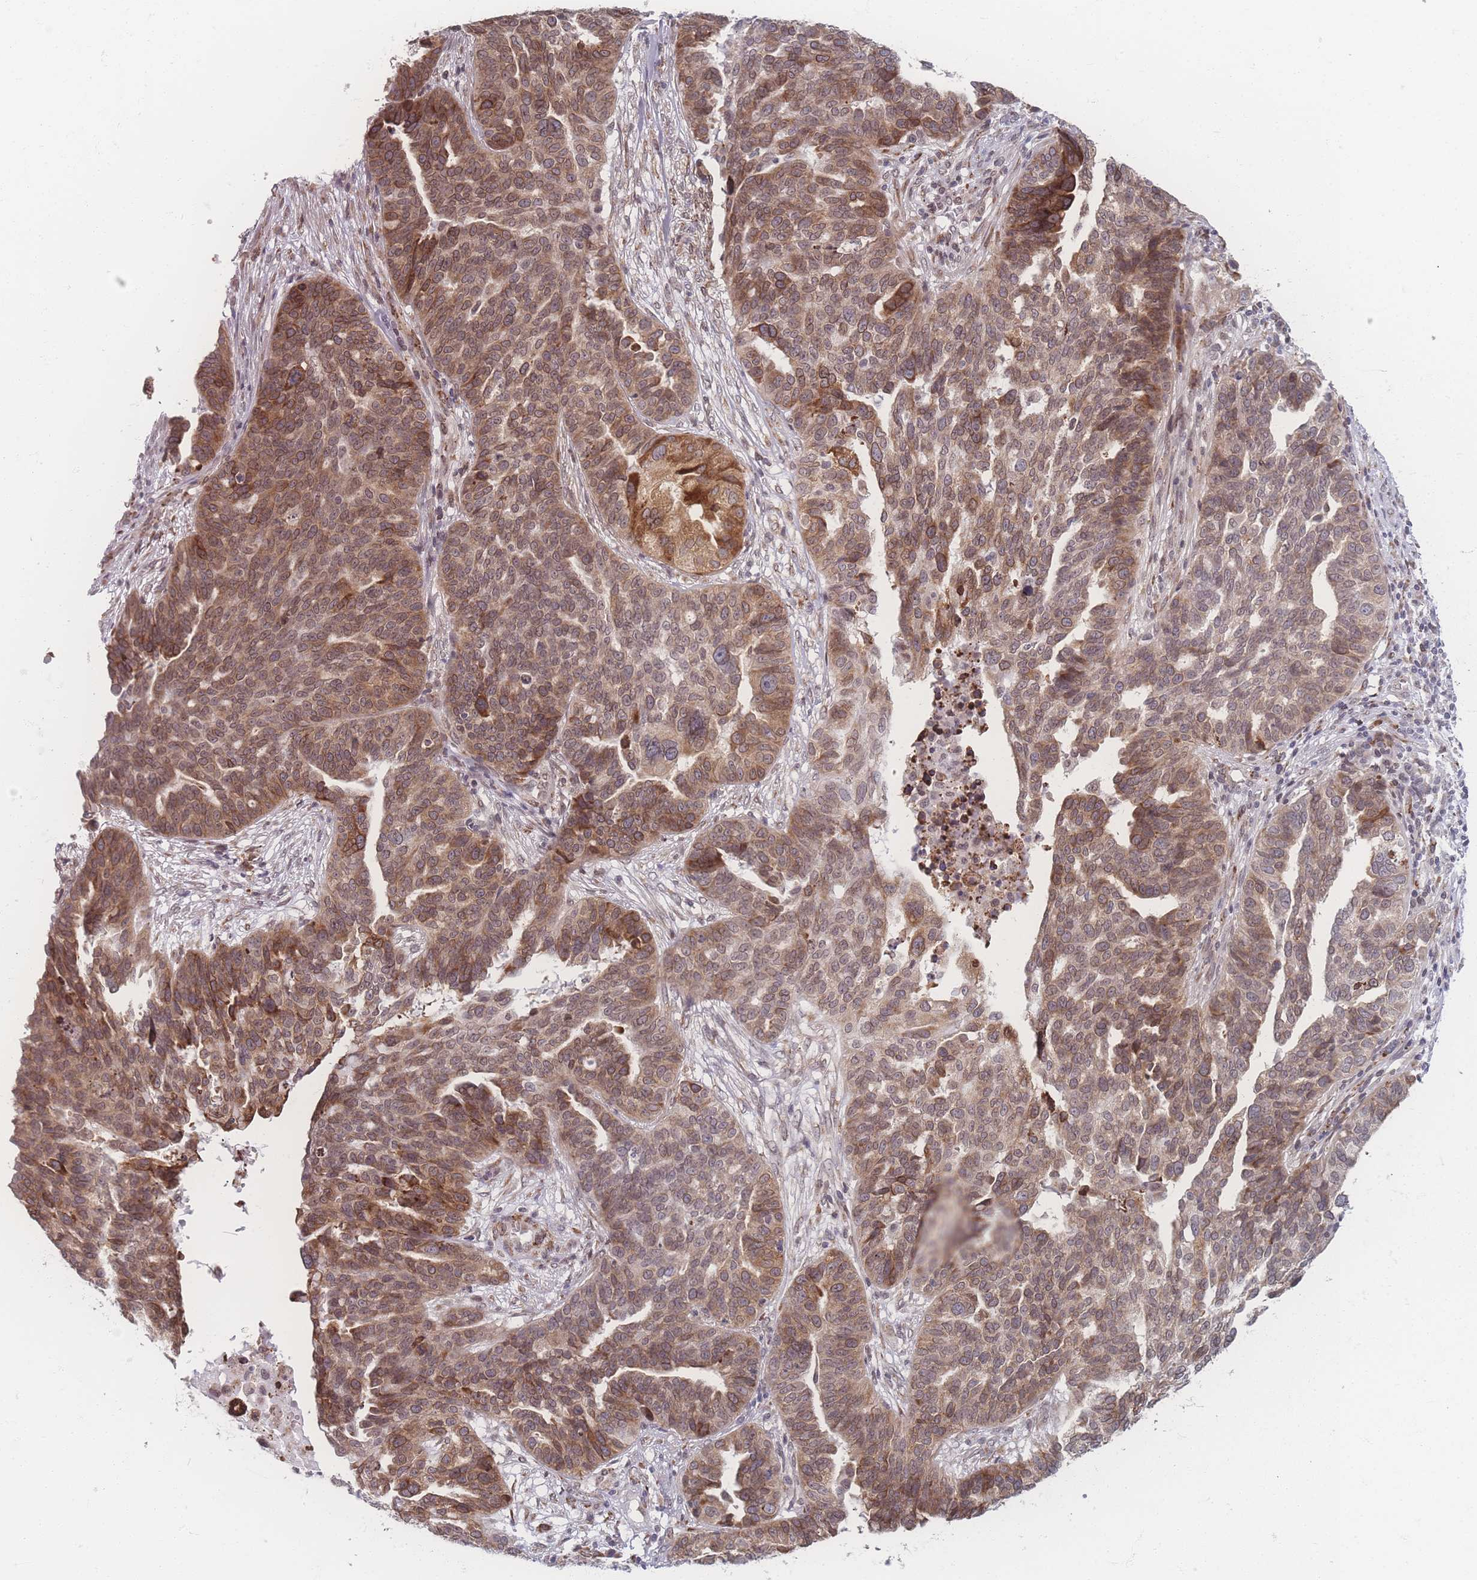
{"staining": {"intensity": "moderate", "quantity": ">75%", "location": "cytoplasmic/membranous,nuclear"}, "tissue": "ovarian cancer", "cell_type": "Tumor cells", "image_type": "cancer", "snomed": [{"axis": "morphology", "description": "Cystadenocarcinoma, serous, NOS"}, {"axis": "topography", "description": "Ovary"}], "caption": "Immunohistochemistry micrograph of neoplastic tissue: serous cystadenocarcinoma (ovarian) stained using IHC shows medium levels of moderate protein expression localized specifically in the cytoplasmic/membranous and nuclear of tumor cells, appearing as a cytoplasmic/membranous and nuclear brown color.", "gene": "ZC3H13", "patient": {"sex": "female", "age": 59}}